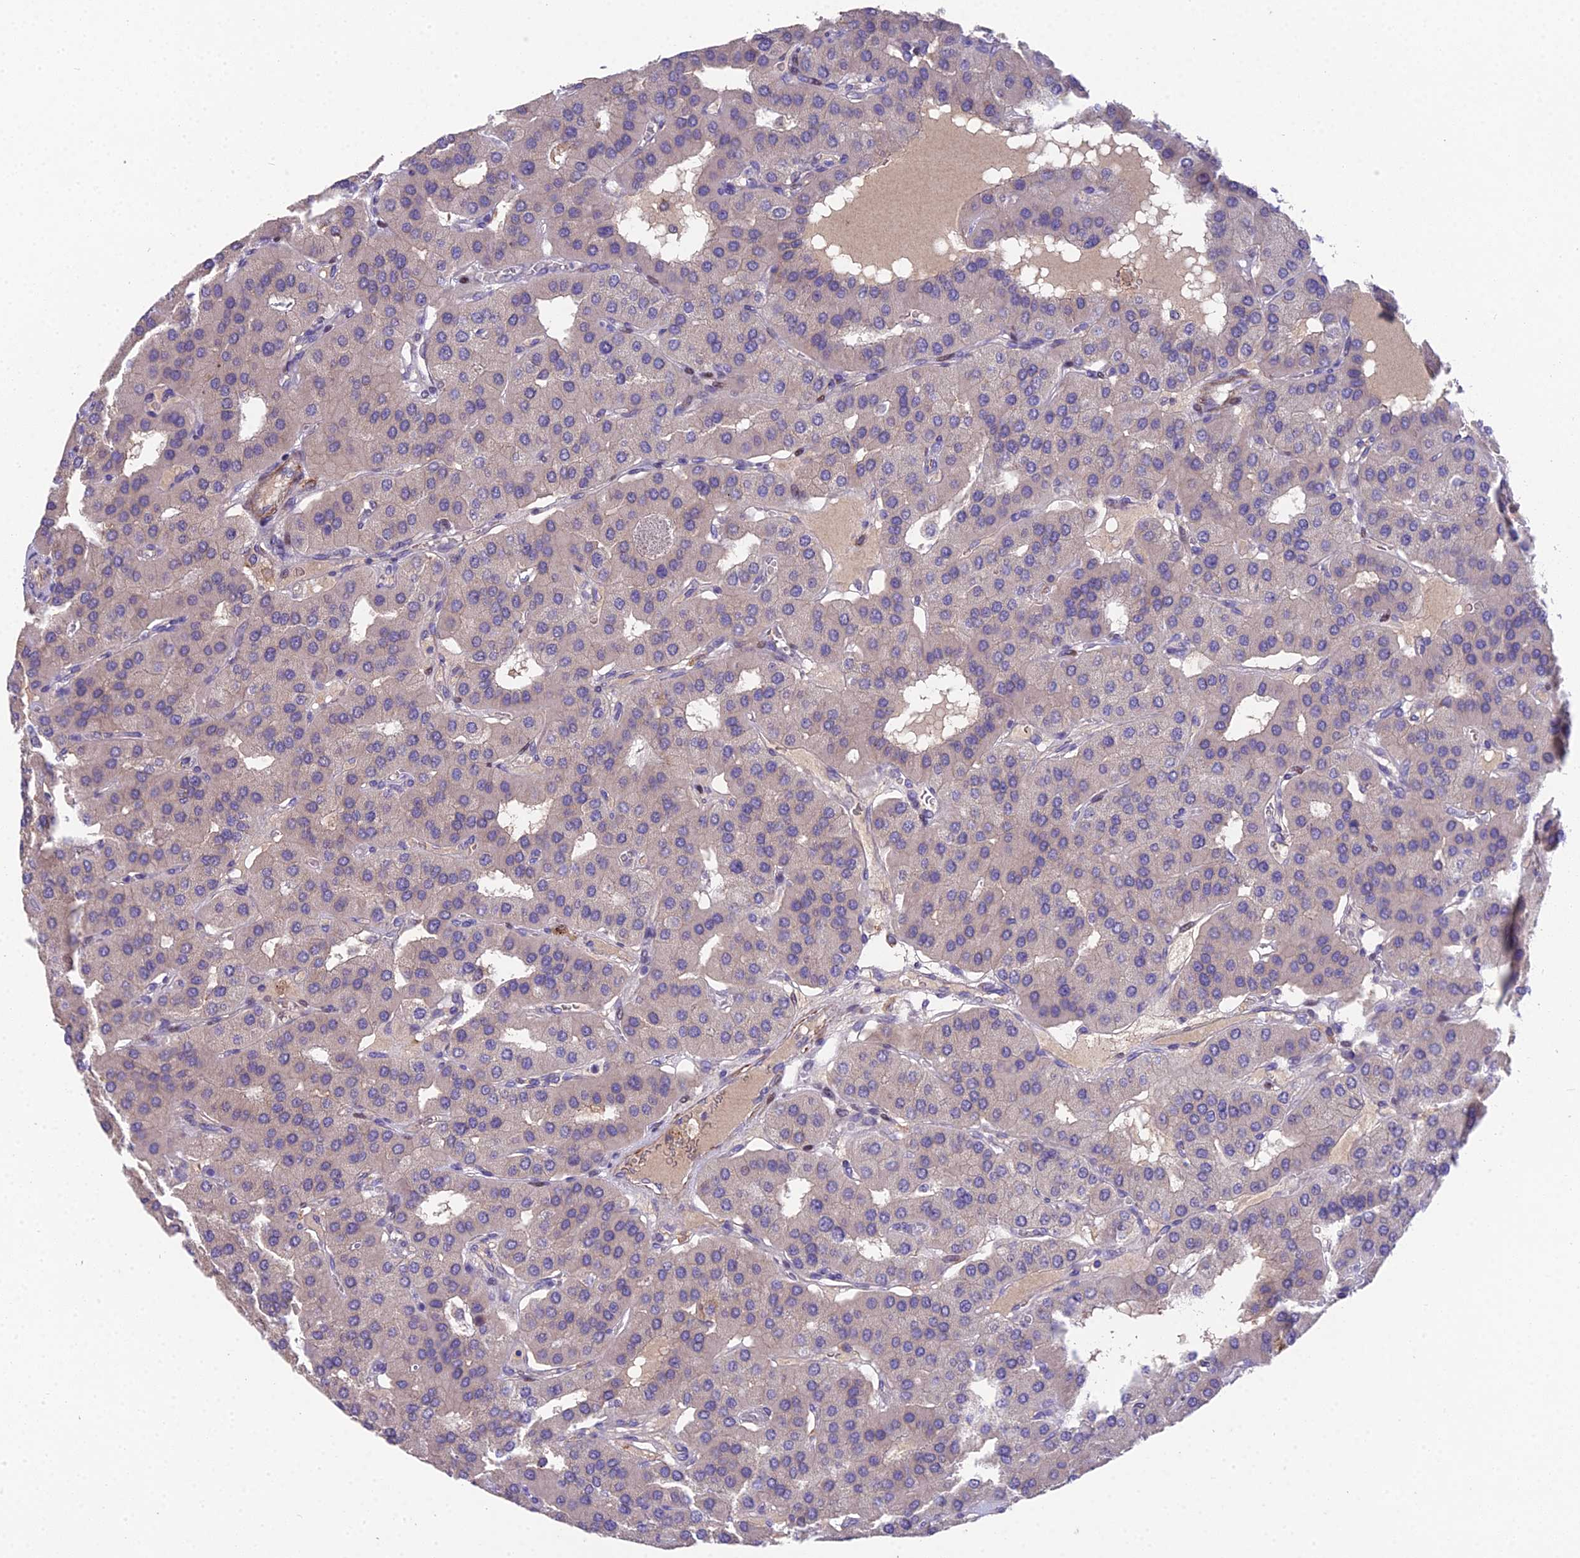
{"staining": {"intensity": "negative", "quantity": "none", "location": "none"}, "tissue": "parathyroid gland", "cell_type": "Glandular cells", "image_type": "normal", "snomed": [{"axis": "morphology", "description": "Normal tissue, NOS"}, {"axis": "morphology", "description": "Adenoma, NOS"}, {"axis": "topography", "description": "Parathyroid gland"}], "caption": "The photomicrograph exhibits no significant staining in glandular cells of parathyroid gland. (Stains: DAB immunohistochemistry with hematoxylin counter stain, Microscopy: brightfield microscopy at high magnification).", "gene": "PUS10", "patient": {"sex": "female", "age": 86}}